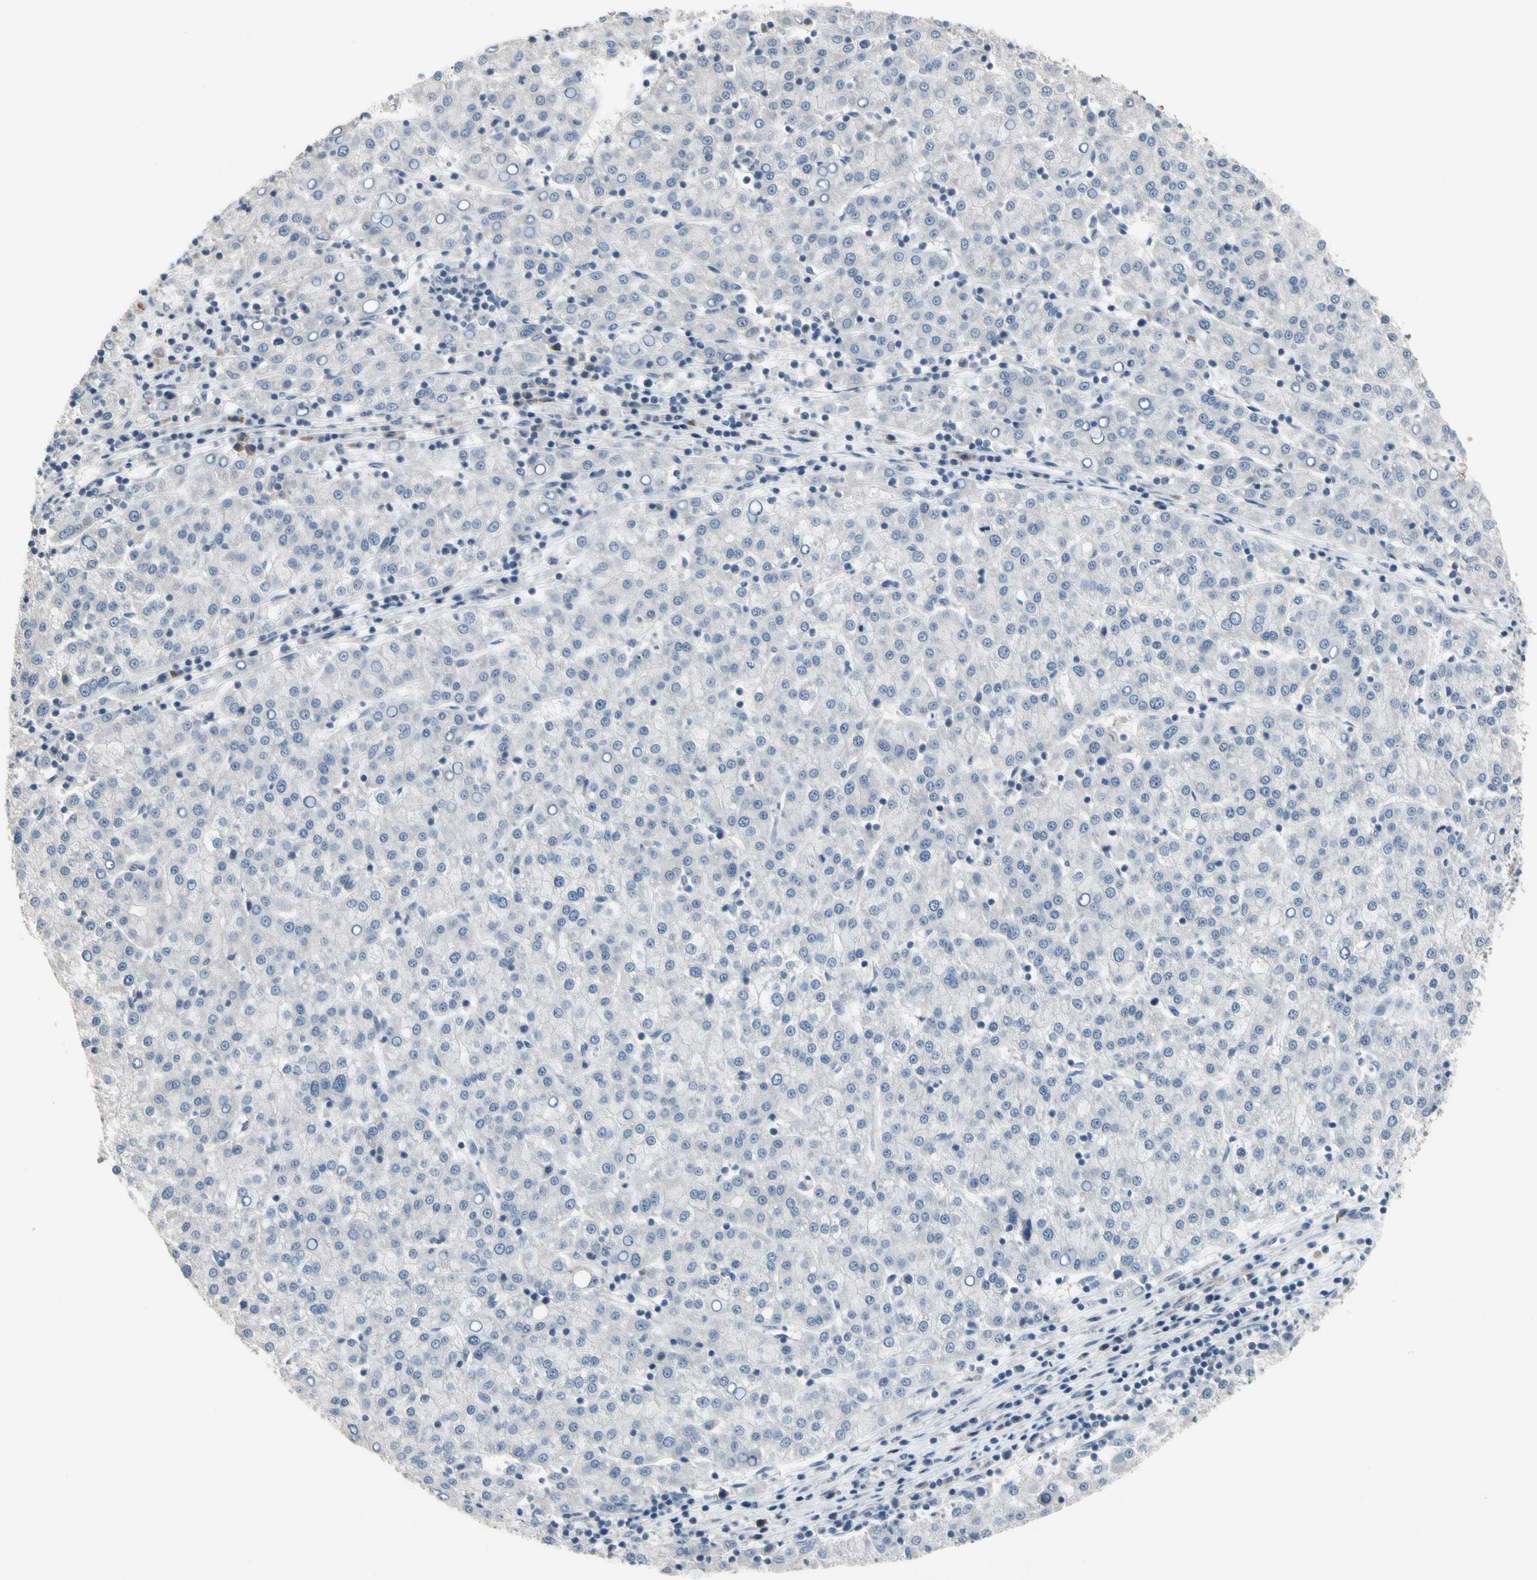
{"staining": {"intensity": "negative", "quantity": "none", "location": "none"}, "tissue": "liver cancer", "cell_type": "Tumor cells", "image_type": "cancer", "snomed": [{"axis": "morphology", "description": "Carcinoma, Hepatocellular, NOS"}, {"axis": "topography", "description": "Liver"}], "caption": "A micrograph of liver cancer (hepatocellular carcinoma) stained for a protein shows no brown staining in tumor cells.", "gene": "SV2A", "patient": {"sex": "female", "age": 58}}